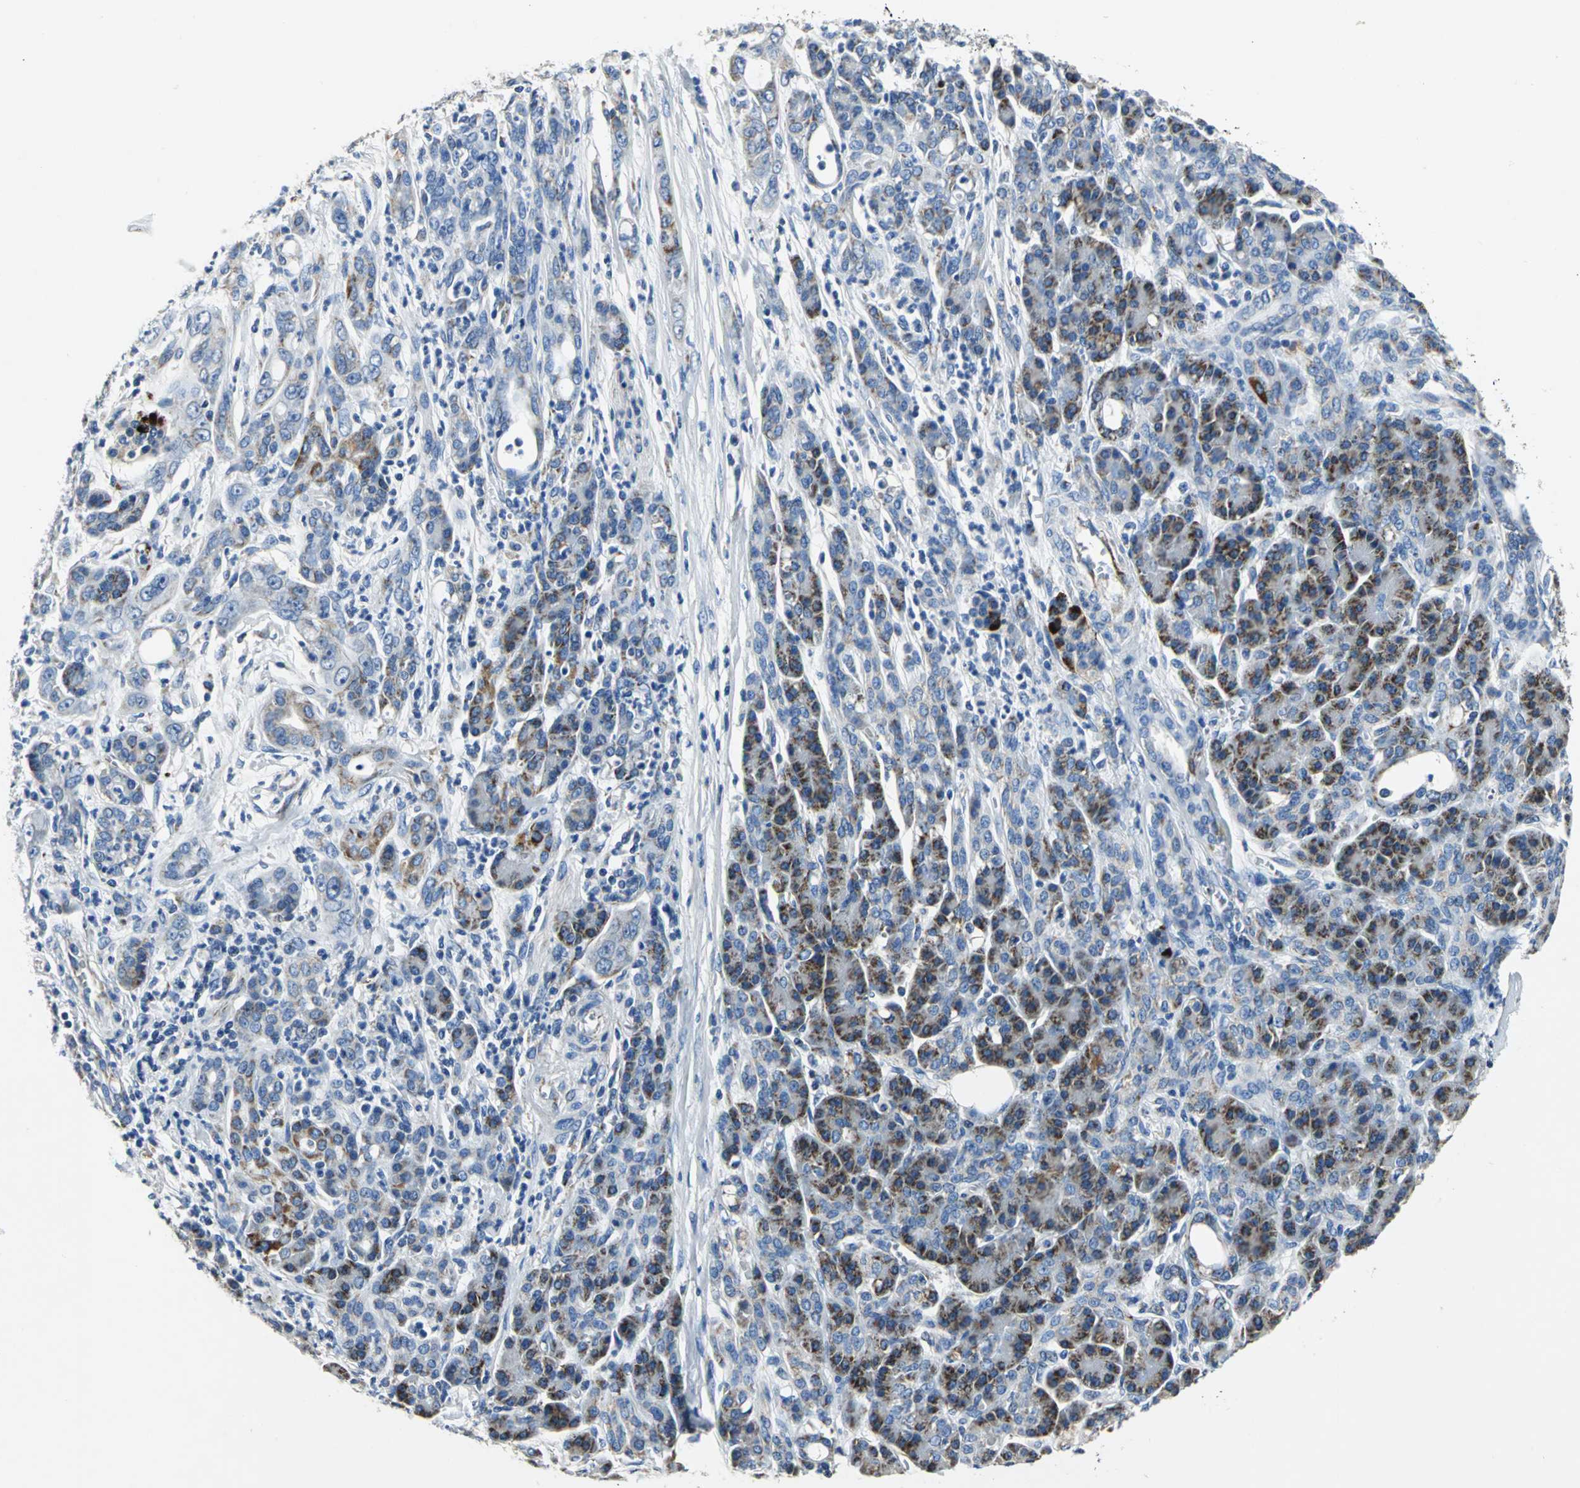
{"staining": {"intensity": "weak", "quantity": ">75%", "location": "cytoplasmic/membranous"}, "tissue": "pancreatic cancer", "cell_type": "Tumor cells", "image_type": "cancer", "snomed": [{"axis": "morphology", "description": "Adenocarcinoma, NOS"}, {"axis": "topography", "description": "Pancreas"}], "caption": "Protein analysis of pancreatic adenocarcinoma tissue reveals weak cytoplasmic/membranous expression in about >75% of tumor cells.", "gene": "IFI6", "patient": {"sex": "male", "age": 59}}